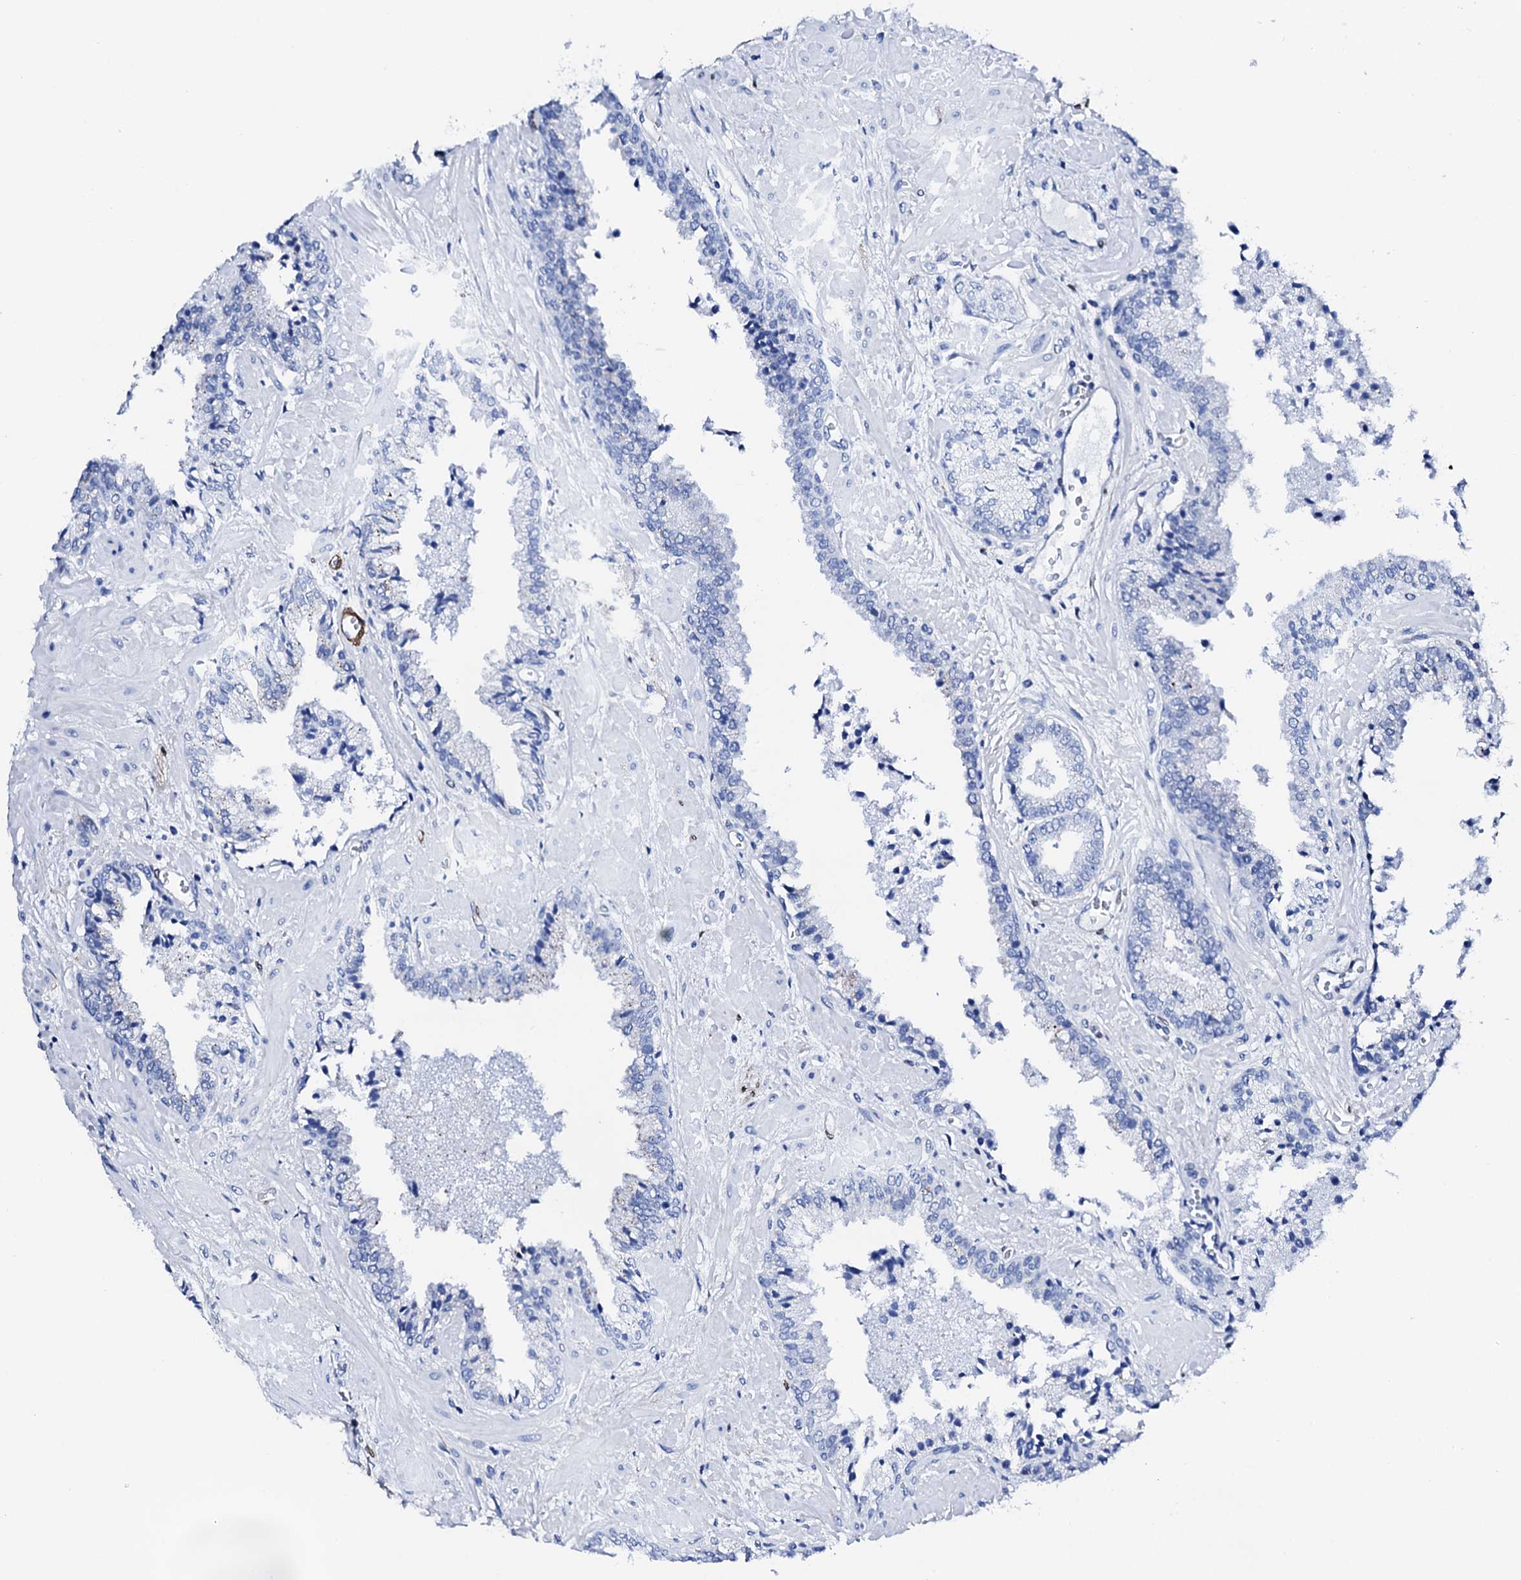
{"staining": {"intensity": "negative", "quantity": "none", "location": "none"}, "tissue": "prostate cancer", "cell_type": "Tumor cells", "image_type": "cancer", "snomed": [{"axis": "morphology", "description": "Adenocarcinoma, High grade"}, {"axis": "topography", "description": "Prostate"}], "caption": "High power microscopy image of an immunohistochemistry (IHC) histopathology image of prostate high-grade adenocarcinoma, revealing no significant positivity in tumor cells.", "gene": "NRIP2", "patient": {"sex": "male", "age": 71}}